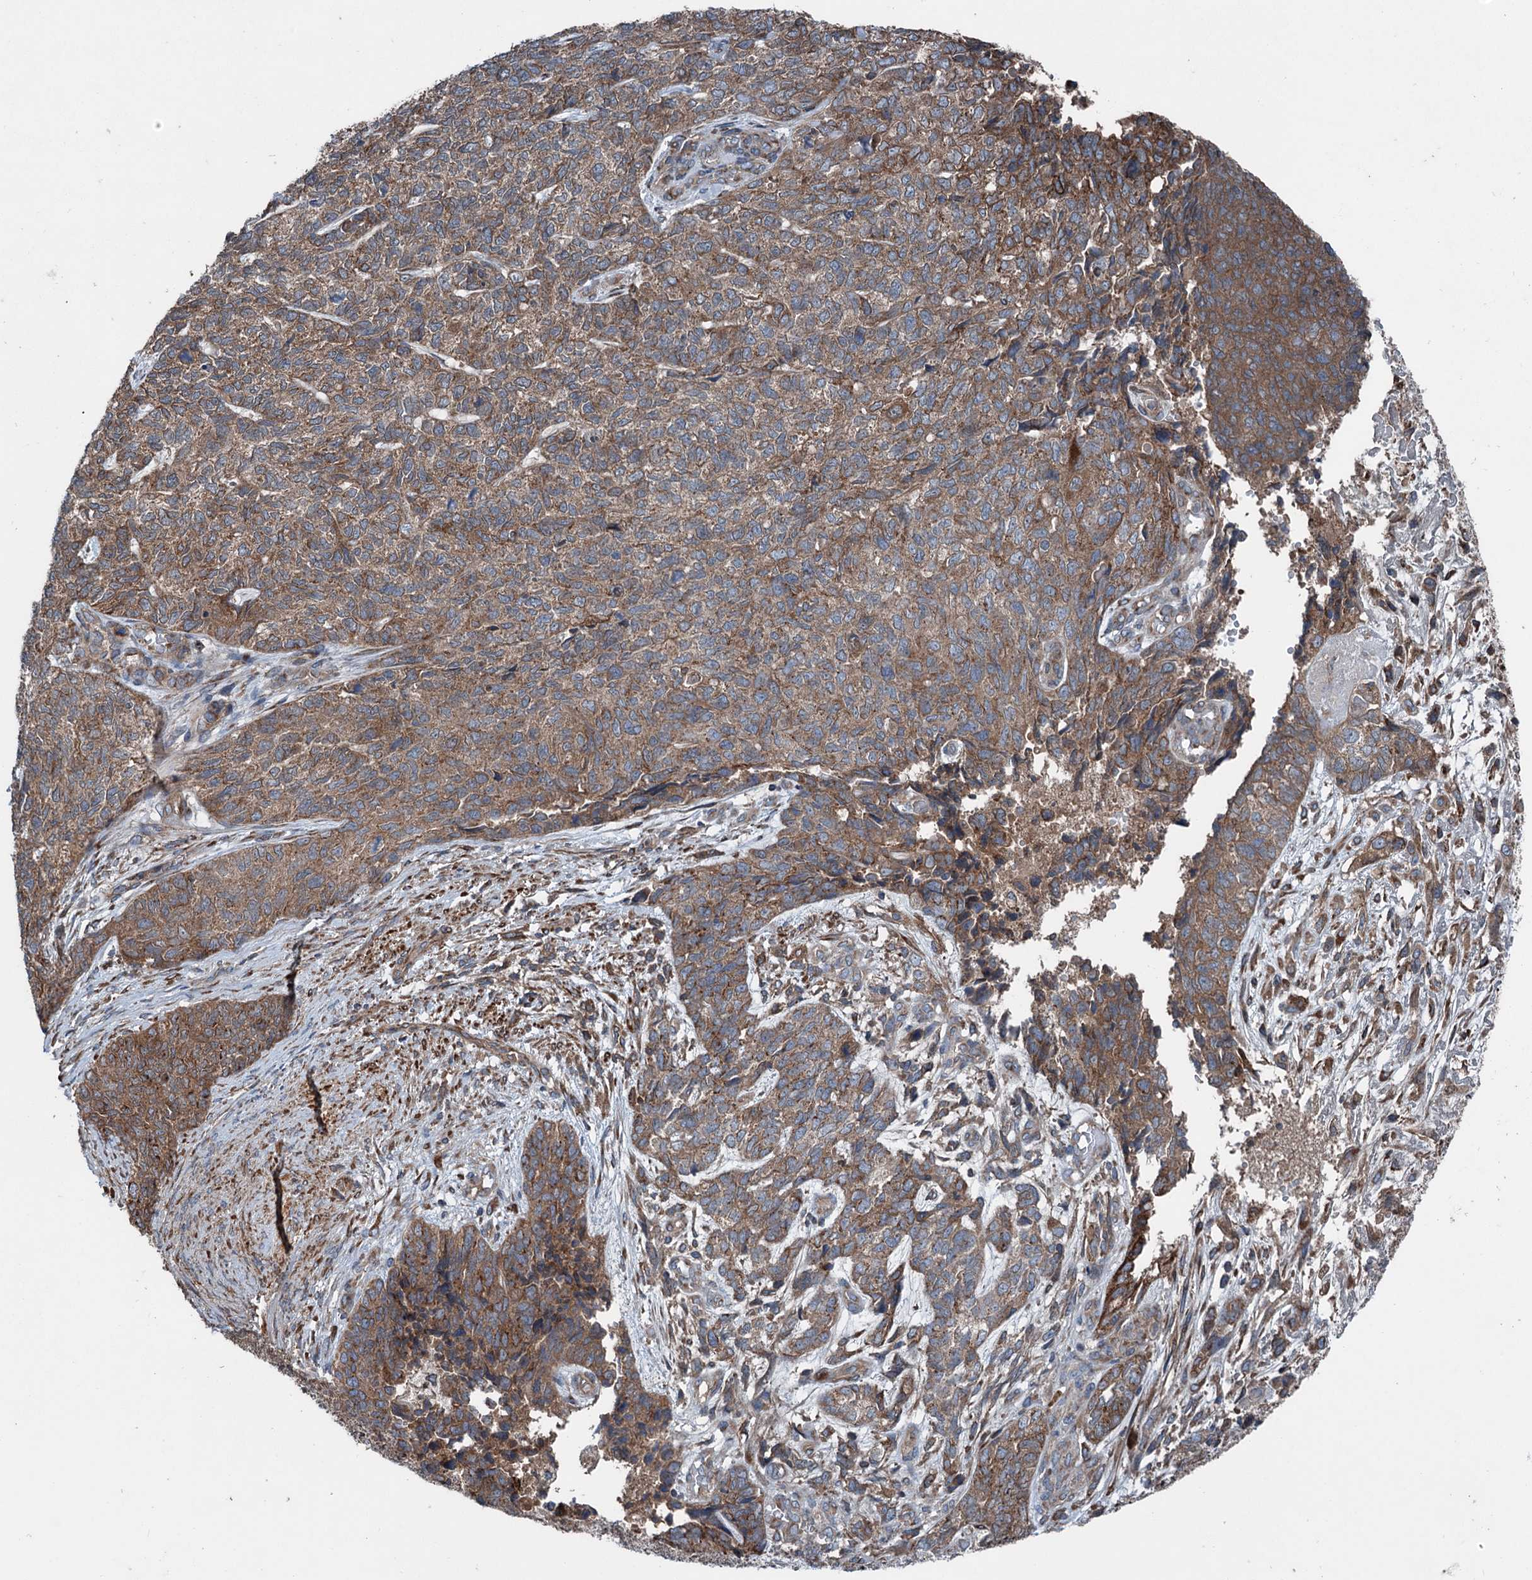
{"staining": {"intensity": "moderate", "quantity": ">75%", "location": "cytoplasmic/membranous"}, "tissue": "cervical cancer", "cell_type": "Tumor cells", "image_type": "cancer", "snomed": [{"axis": "morphology", "description": "Squamous cell carcinoma, NOS"}, {"axis": "topography", "description": "Cervix"}], "caption": "Moderate cytoplasmic/membranous positivity for a protein is seen in approximately >75% of tumor cells of cervical squamous cell carcinoma using immunohistochemistry.", "gene": "CALCOCO1", "patient": {"sex": "female", "age": 63}}